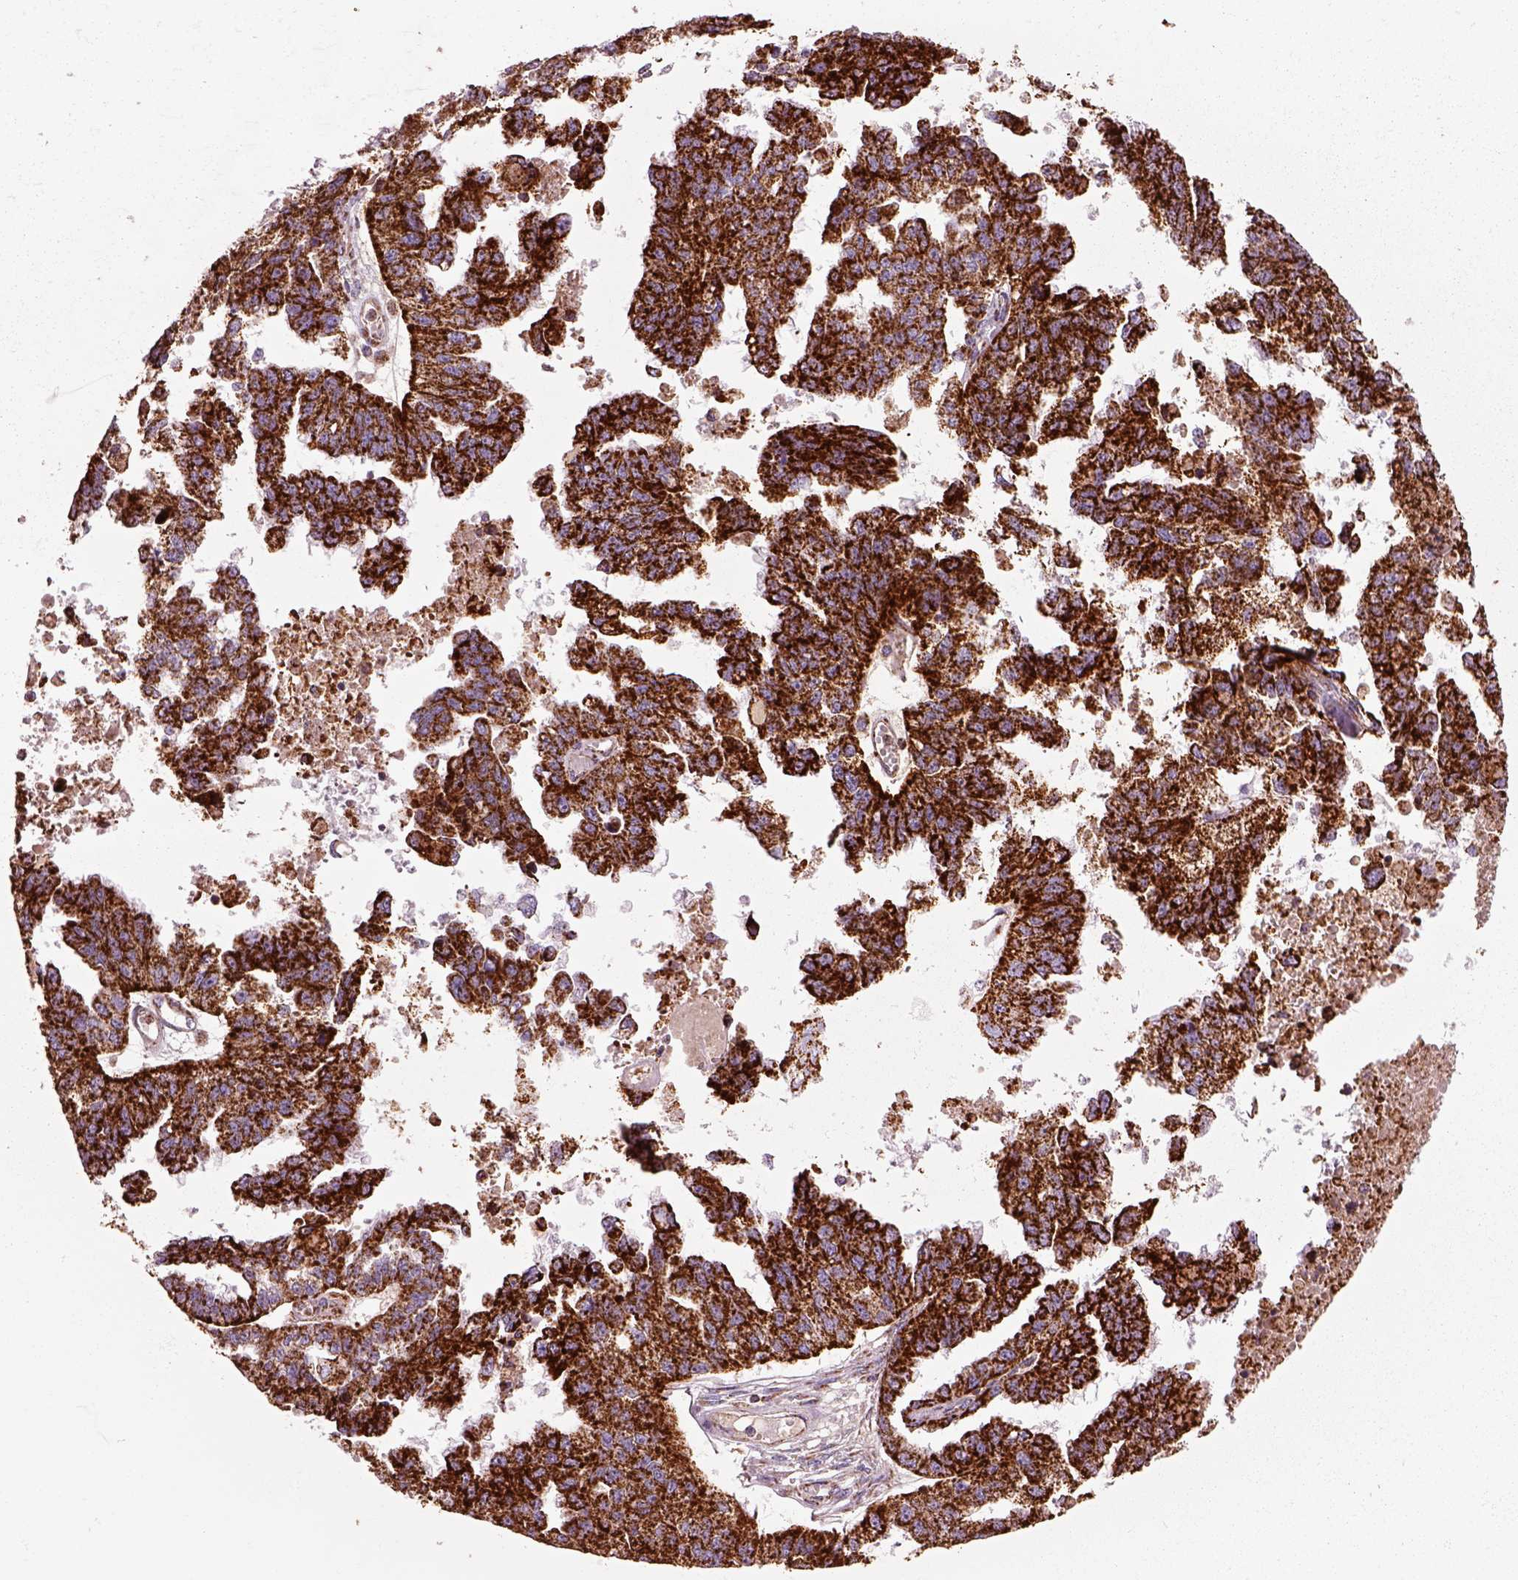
{"staining": {"intensity": "strong", "quantity": ">75%", "location": "cytoplasmic/membranous"}, "tissue": "ovarian cancer", "cell_type": "Tumor cells", "image_type": "cancer", "snomed": [{"axis": "morphology", "description": "Cystadenocarcinoma, serous, NOS"}, {"axis": "topography", "description": "Ovary"}], "caption": "The micrograph exhibits staining of serous cystadenocarcinoma (ovarian), revealing strong cytoplasmic/membranous protein expression (brown color) within tumor cells.", "gene": "SLC25A24", "patient": {"sex": "female", "age": 58}}